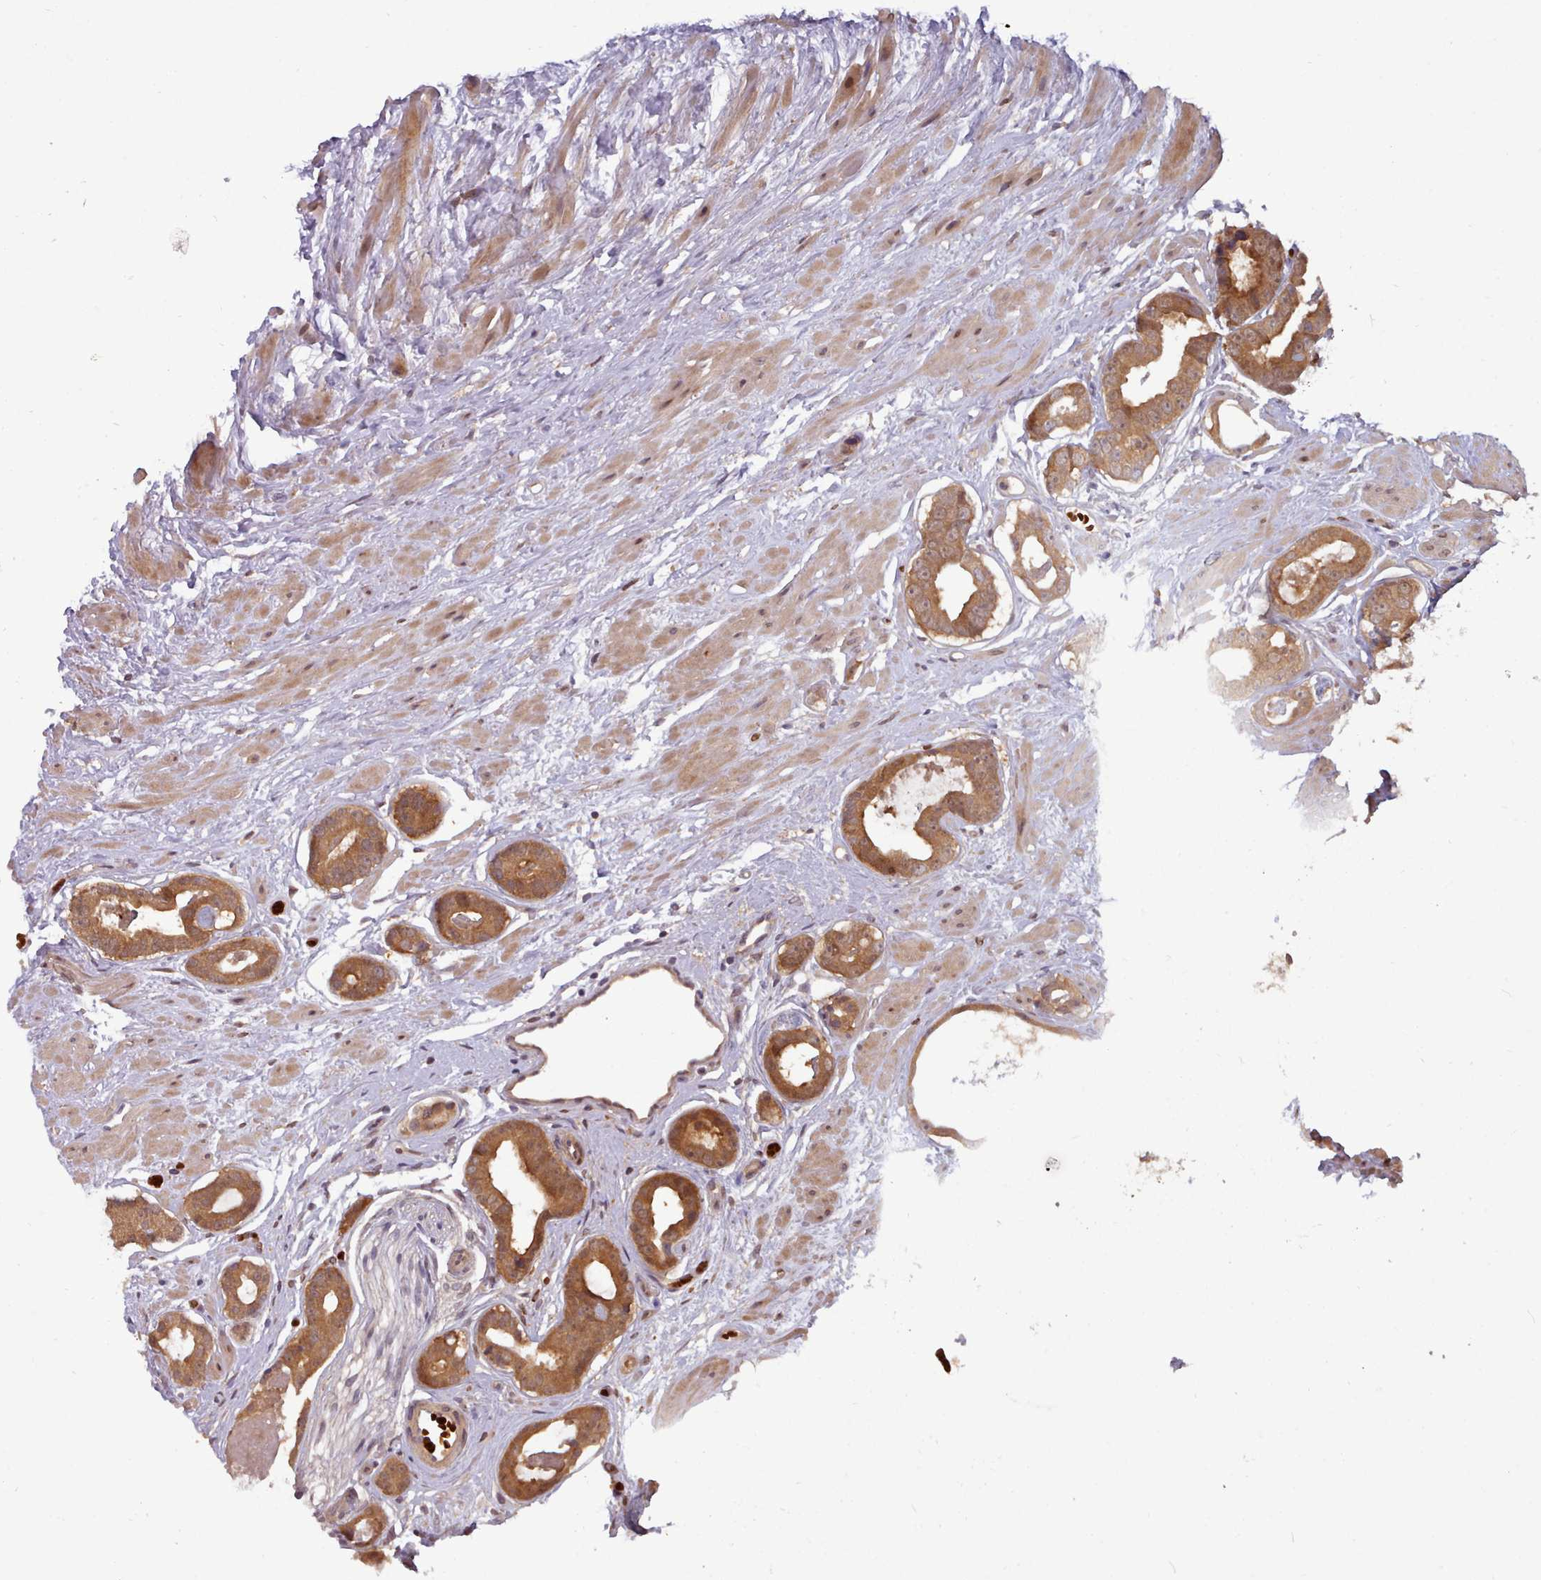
{"staining": {"intensity": "strong", "quantity": ">75%", "location": "cytoplasmic/membranous"}, "tissue": "prostate cancer", "cell_type": "Tumor cells", "image_type": "cancer", "snomed": [{"axis": "morphology", "description": "Adenocarcinoma, Low grade"}, {"axis": "topography", "description": "Prostate"}], "caption": "This is a photomicrograph of immunohistochemistry (IHC) staining of prostate cancer, which shows strong staining in the cytoplasmic/membranous of tumor cells.", "gene": "UBE2G1", "patient": {"sex": "male", "age": 64}}